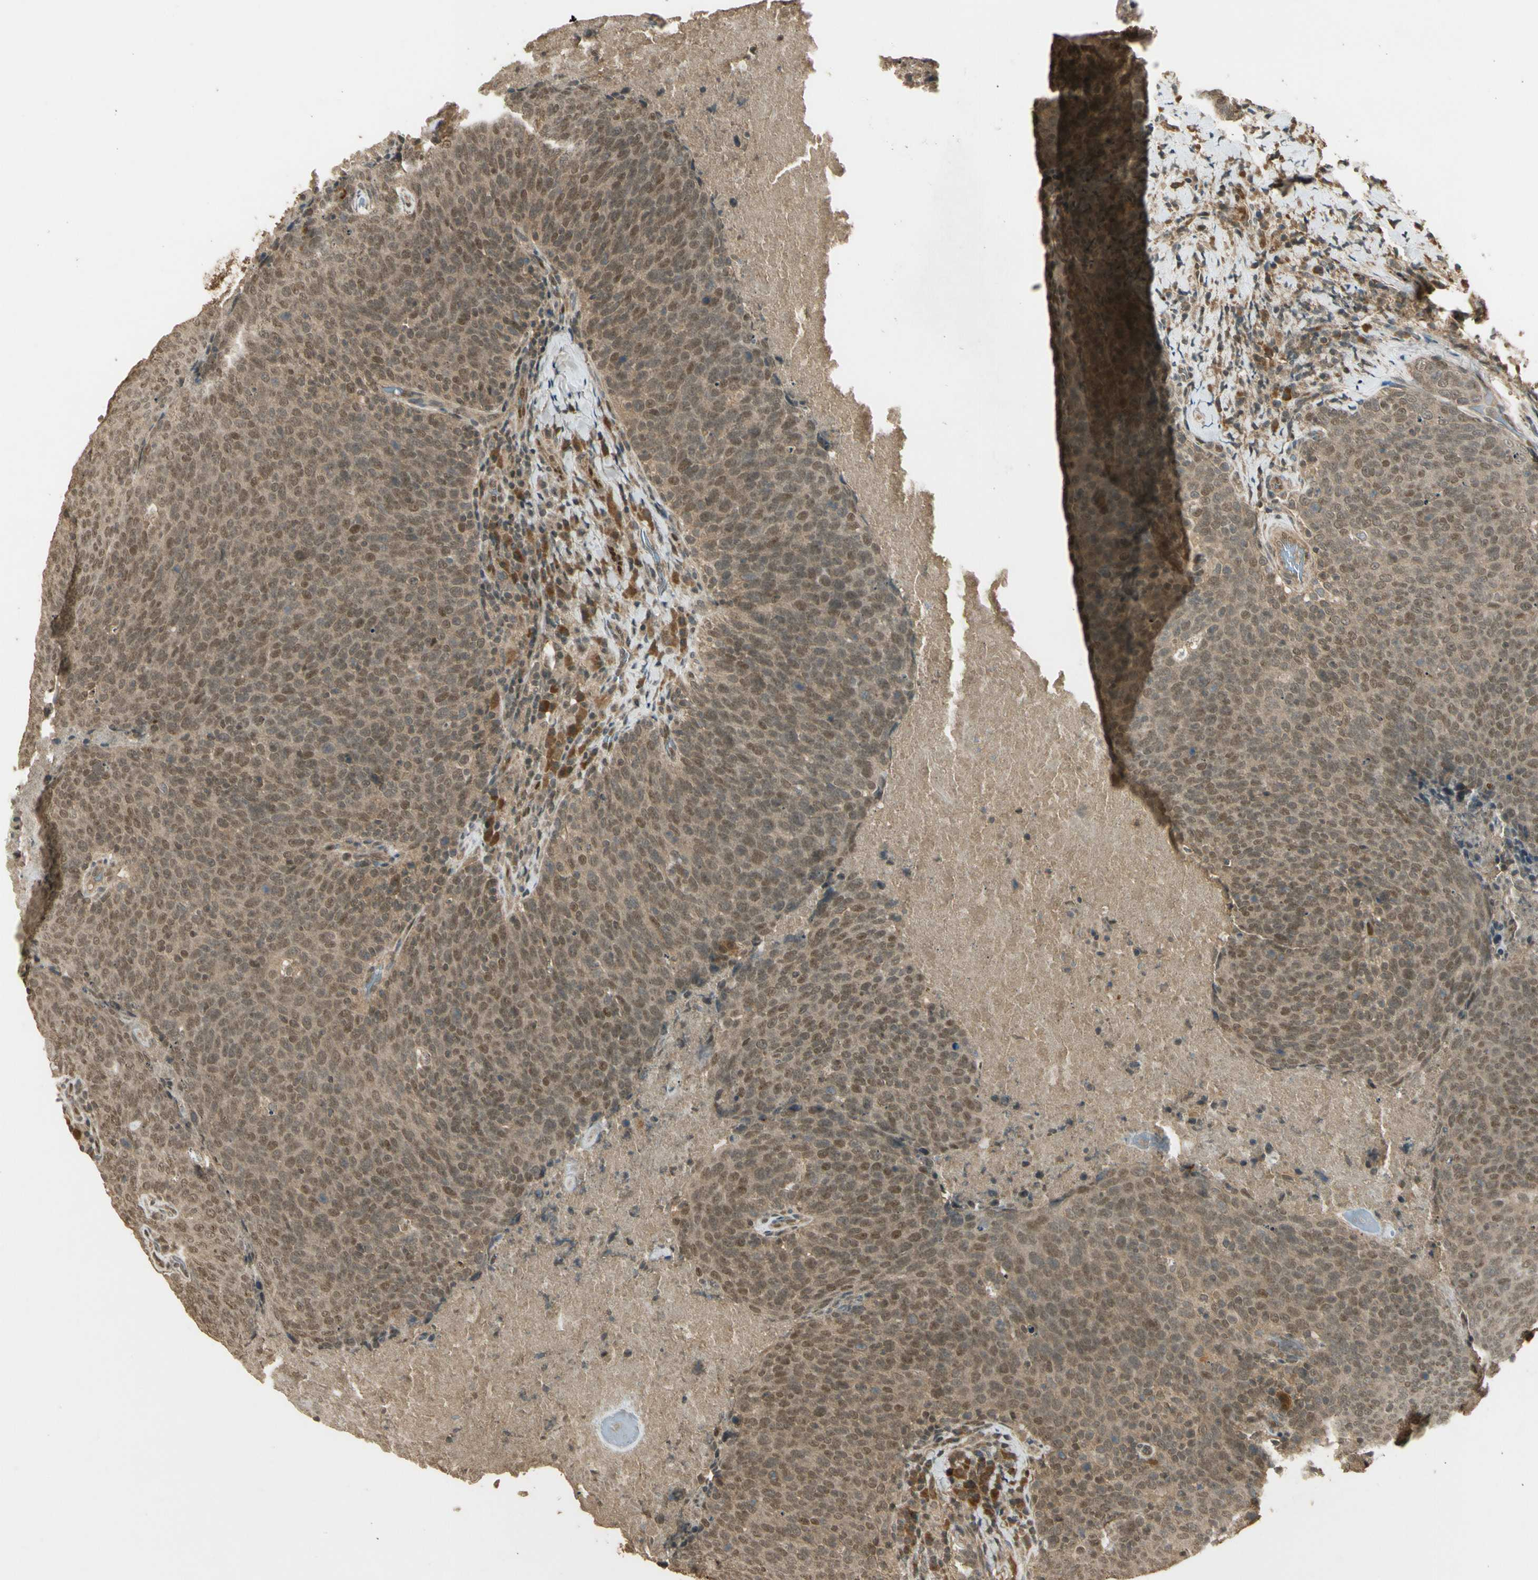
{"staining": {"intensity": "moderate", "quantity": ">75%", "location": "cytoplasmic/membranous,nuclear"}, "tissue": "head and neck cancer", "cell_type": "Tumor cells", "image_type": "cancer", "snomed": [{"axis": "morphology", "description": "Squamous cell carcinoma, NOS"}, {"axis": "morphology", "description": "Squamous cell carcinoma, metastatic, NOS"}, {"axis": "topography", "description": "Lymph node"}, {"axis": "topography", "description": "Head-Neck"}], "caption": "This photomicrograph displays immunohistochemistry (IHC) staining of head and neck cancer (metastatic squamous cell carcinoma), with medium moderate cytoplasmic/membranous and nuclear staining in approximately >75% of tumor cells.", "gene": "GMEB2", "patient": {"sex": "male", "age": 62}}